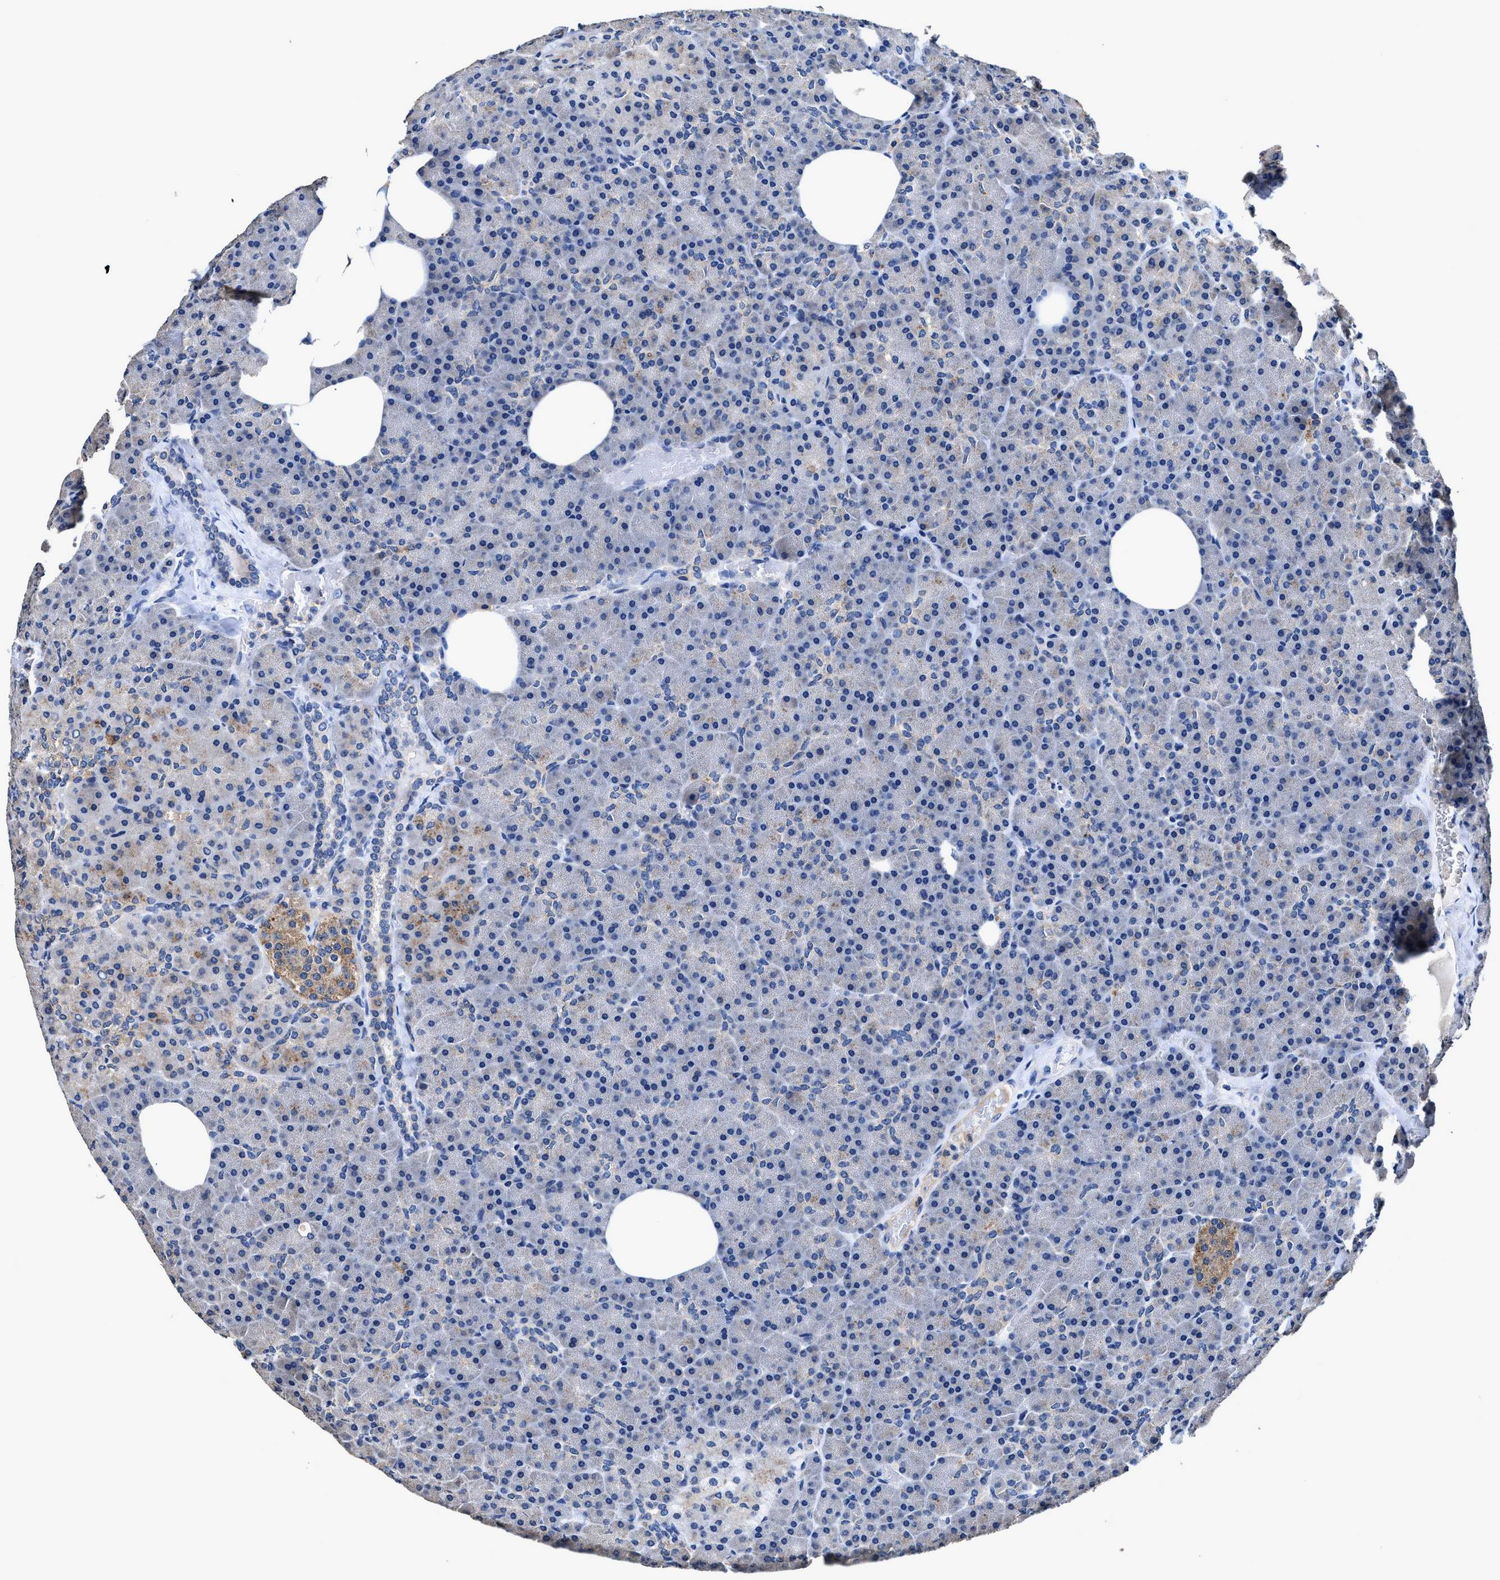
{"staining": {"intensity": "negative", "quantity": "none", "location": "none"}, "tissue": "pancreas", "cell_type": "Exocrine glandular cells", "image_type": "normal", "snomed": [{"axis": "morphology", "description": "Normal tissue, NOS"}, {"axis": "morphology", "description": "Carcinoid, malignant, NOS"}, {"axis": "topography", "description": "Pancreas"}], "caption": "Protein analysis of unremarkable pancreas shows no significant expression in exocrine glandular cells.", "gene": "UBR4", "patient": {"sex": "female", "age": 35}}